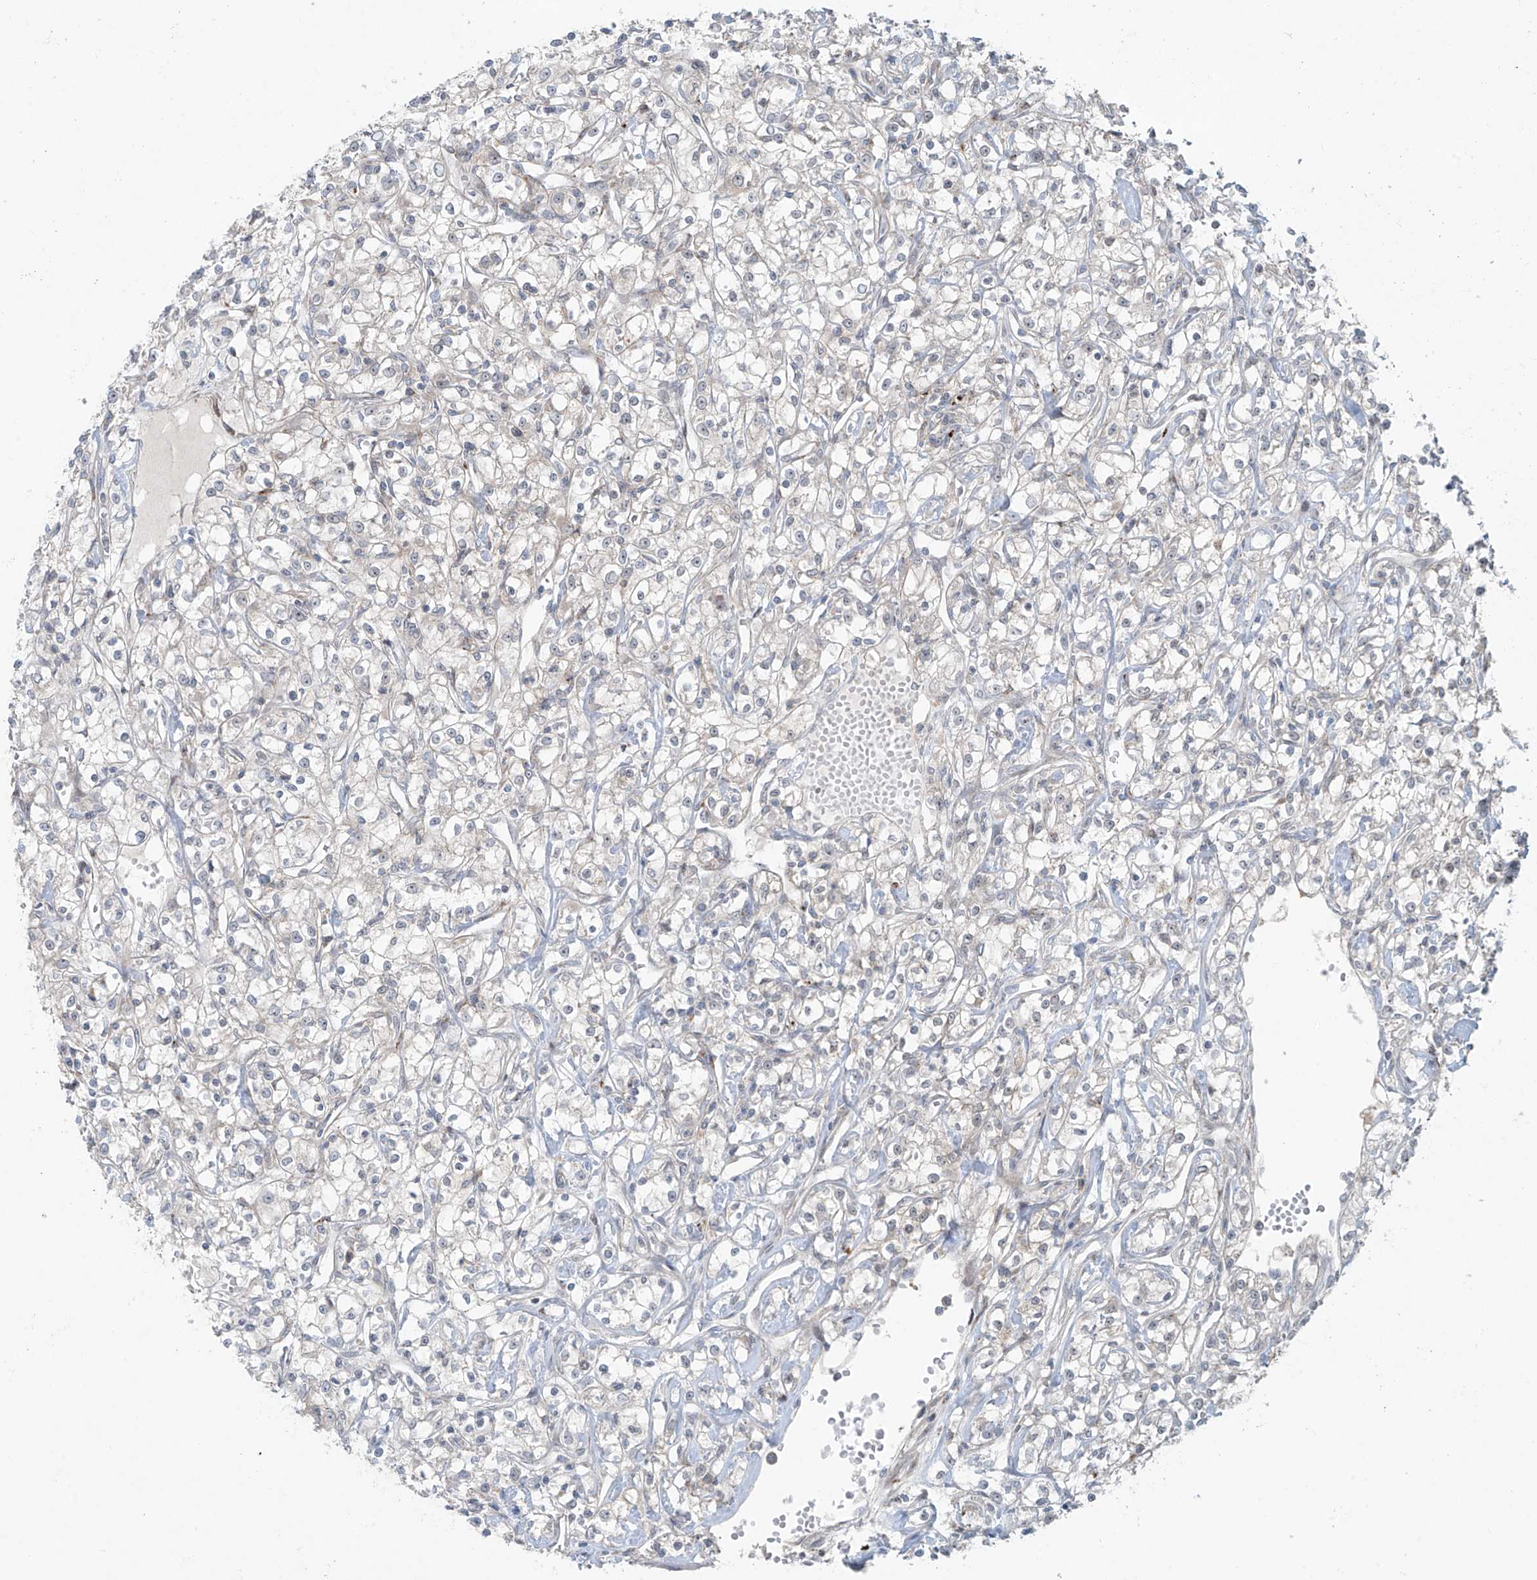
{"staining": {"intensity": "negative", "quantity": "none", "location": "none"}, "tissue": "renal cancer", "cell_type": "Tumor cells", "image_type": "cancer", "snomed": [{"axis": "morphology", "description": "Adenocarcinoma, NOS"}, {"axis": "topography", "description": "Kidney"}], "caption": "The IHC photomicrograph has no significant expression in tumor cells of renal adenocarcinoma tissue. (DAB IHC with hematoxylin counter stain).", "gene": "PPAT", "patient": {"sex": "female", "age": 59}}